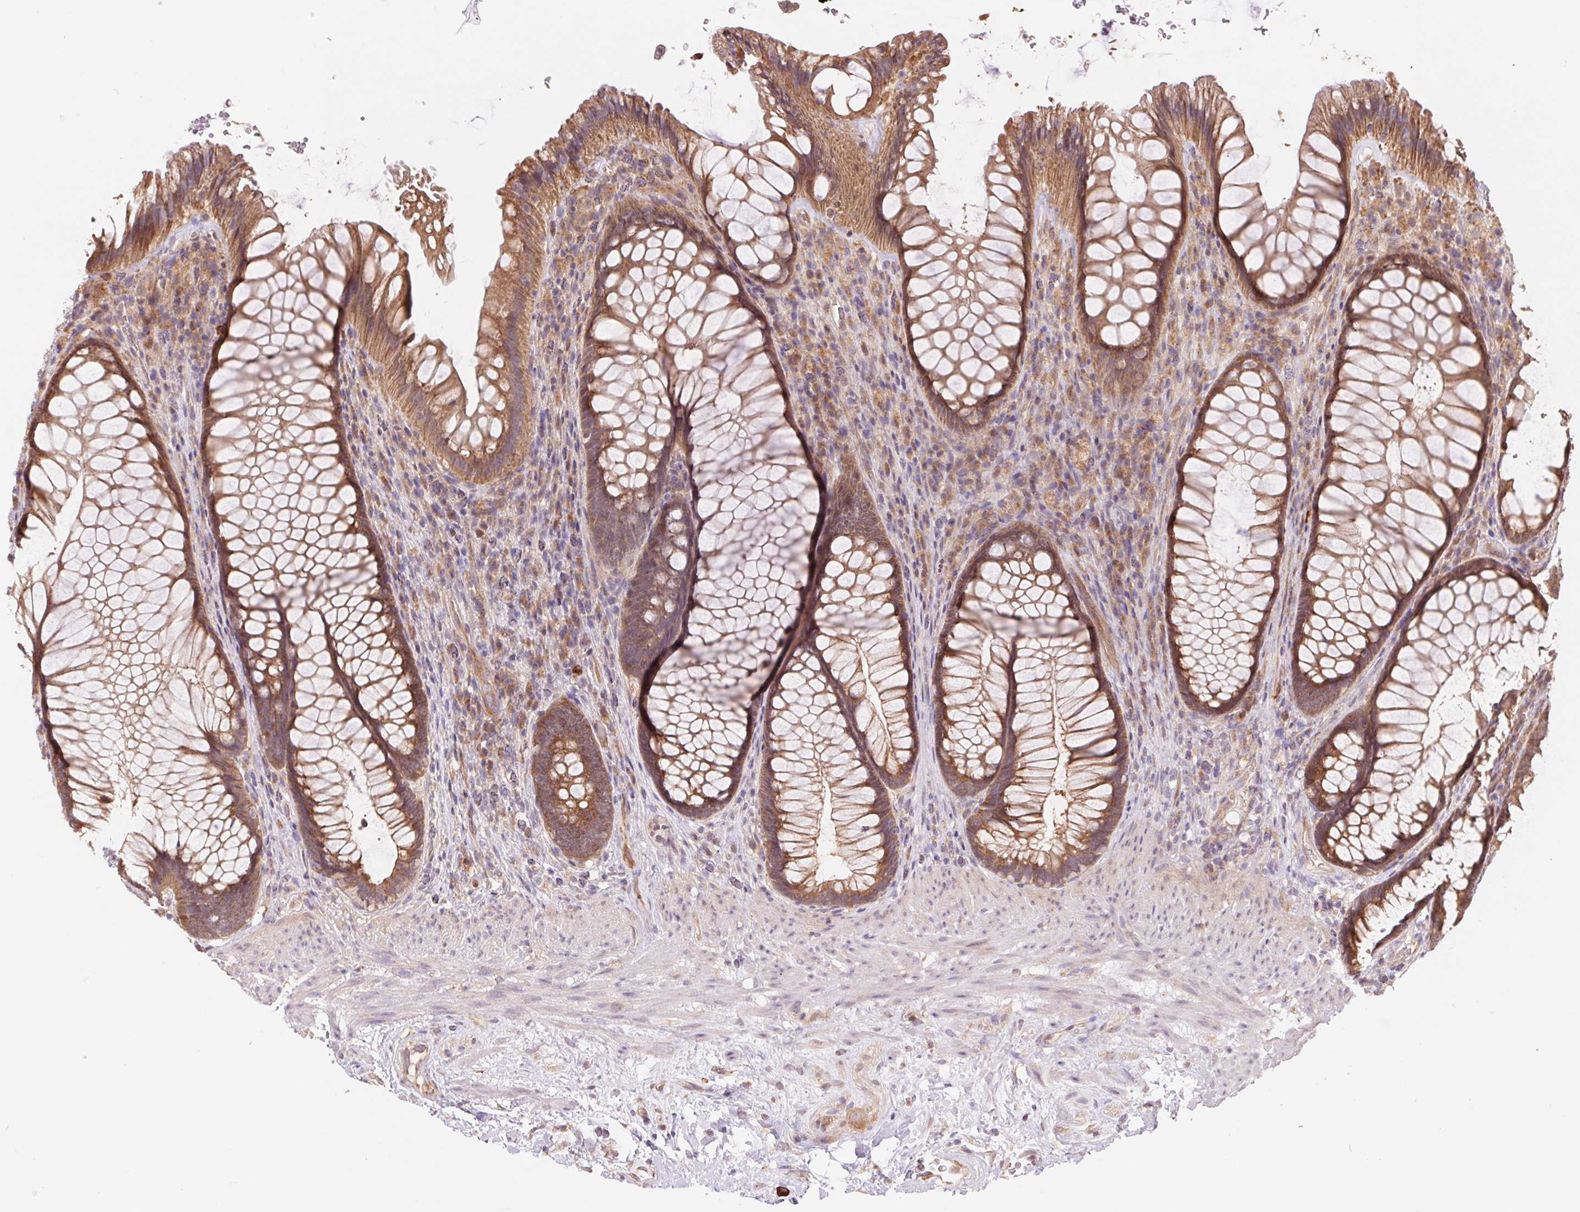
{"staining": {"intensity": "moderate", "quantity": ">75%", "location": "cytoplasmic/membranous"}, "tissue": "rectum", "cell_type": "Glandular cells", "image_type": "normal", "snomed": [{"axis": "morphology", "description": "Normal tissue, NOS"}, {"axis": "topography", "description": "Smooth muscle"}, {"axis": "topography", "description": "Rectum"}], "caption": "IHC histopathology image of unremarkable rectum: rectum stained using immunohistochemistry displays medium levels of moderate protein expression localized specifically in the cytoplasmic/membranous of glandular cells, appearing as a cytoplasmic/membranous brown color.", "gene": "RRM1", "patient": {"sex": "male", "age": 53}}